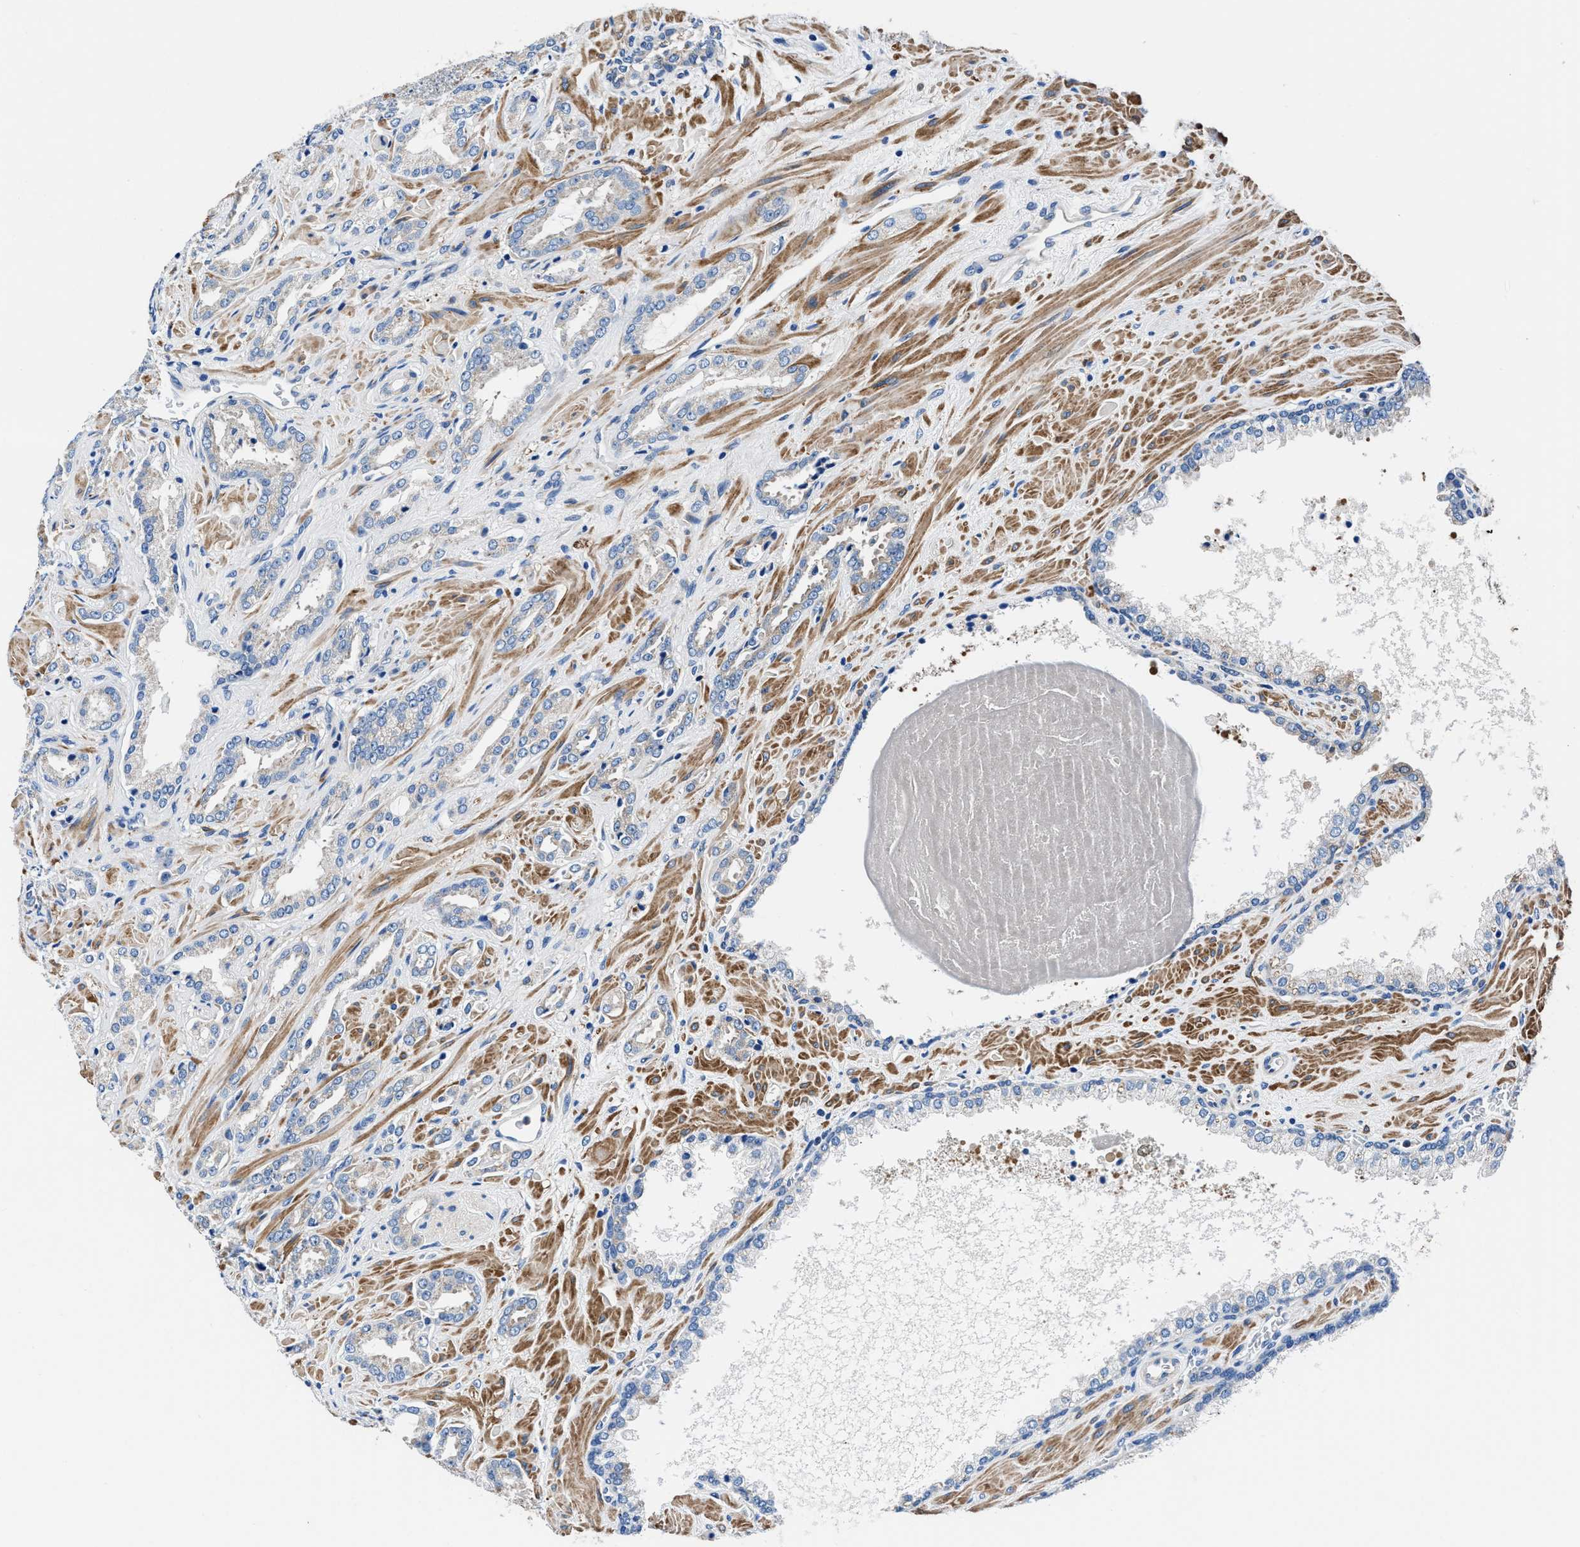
{"staining": {"intensity": "weak", "quantity": "25%-75%", "location": "cytoplasmic/membranous"}, "tissue": "prostate cancer", "cell_type": "Tumor cells", "image_type": "cancer", "snomed": [{"axis": "morphology", "description": "Adenocarcinoma, High grade"}, {"axis": "topography", "description": "Prostate"}], "caption": "IHC of human prostate high-grade adenocarcinoma exhibits low levels of weak cytoplasmic/membranous staining in about 25%-75% of tumor cells. (IHC, brightfield microscopy, high magnification).", "gene": "NEU1", "patient": {"sex": "male", "age": 64}}